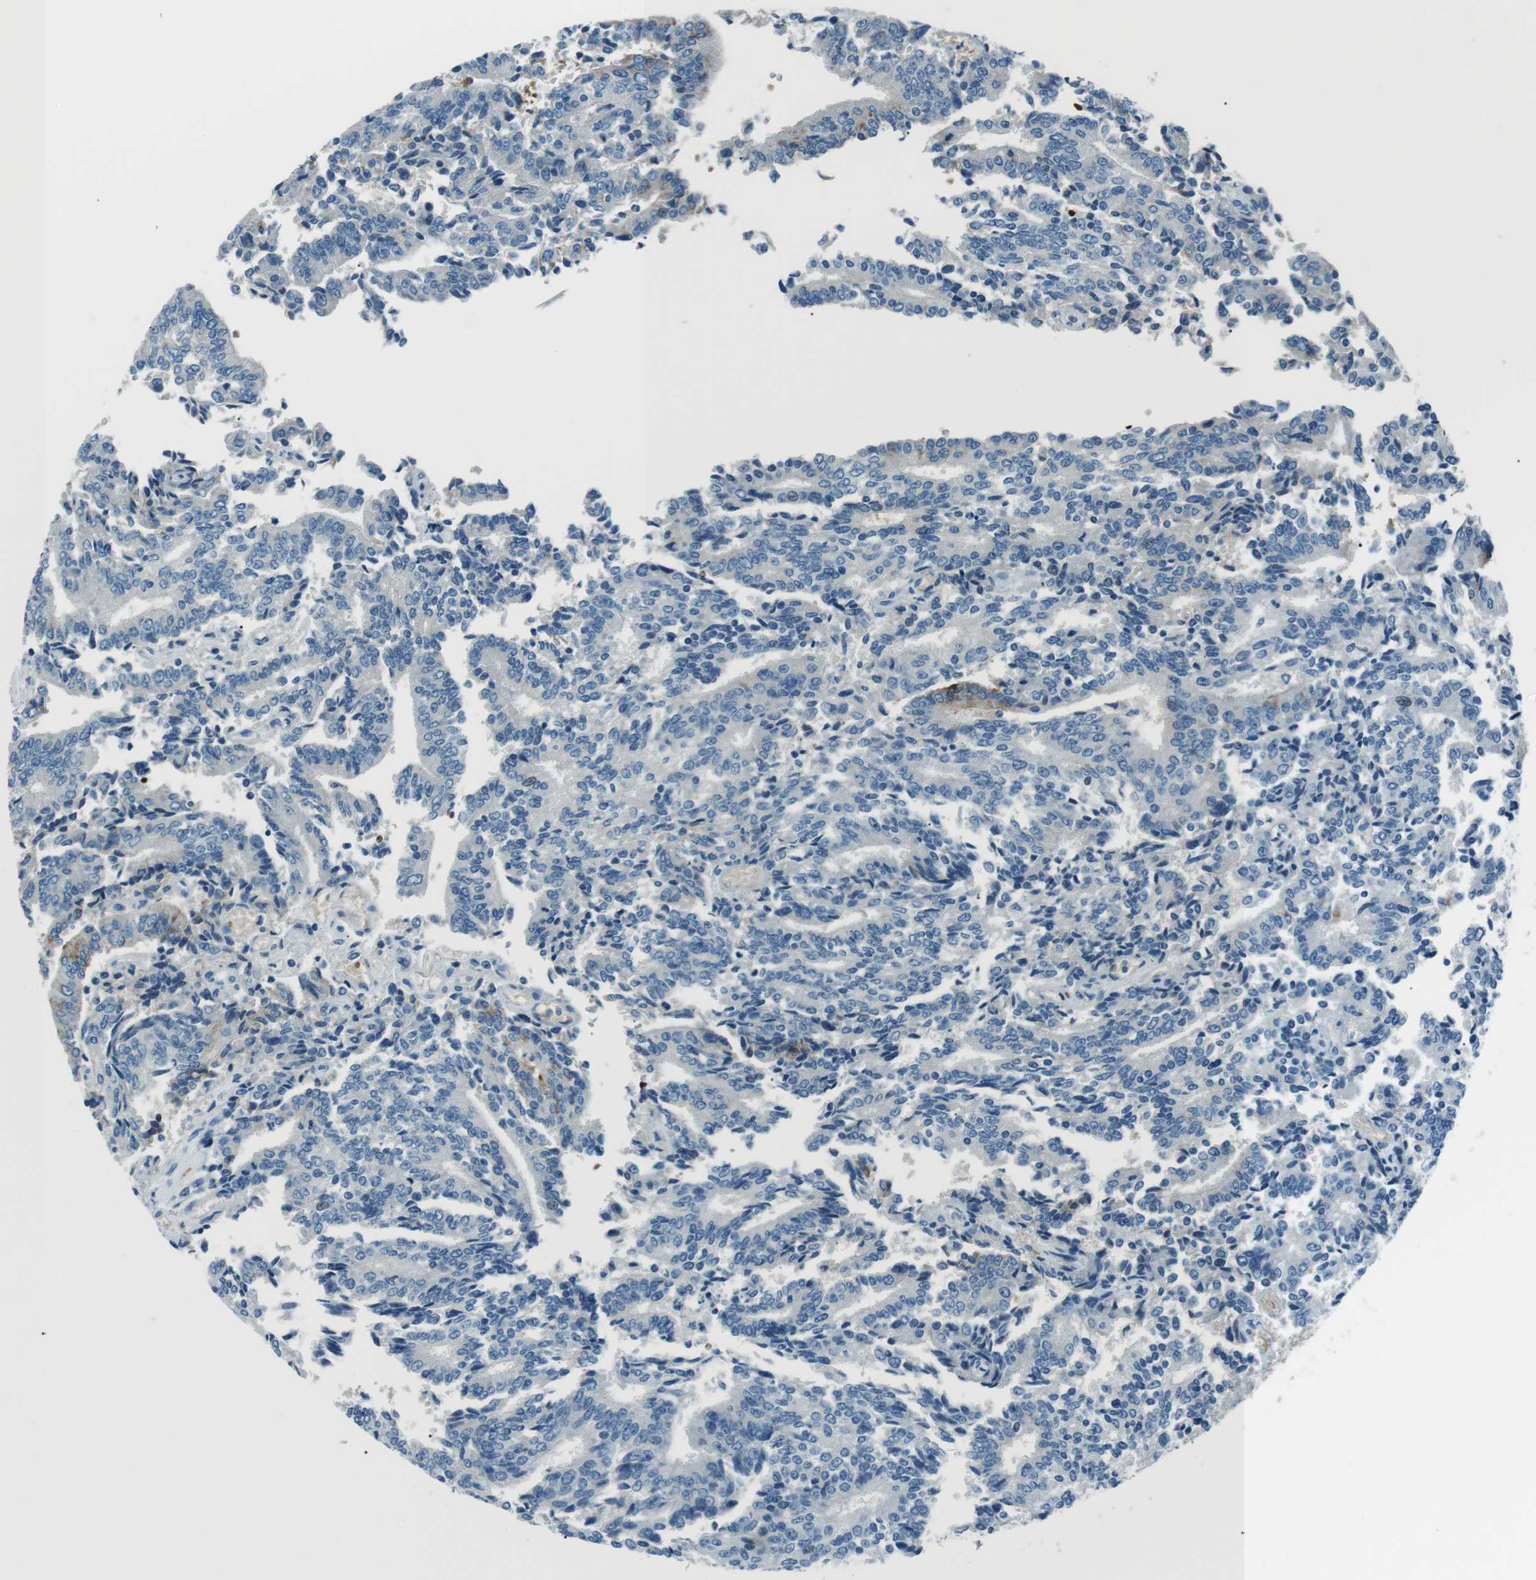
{"staining": {"intensity": "negative", "quantity": "none", "location": "none"}, "tissue": "prostate cancer", "cell_type": "Tumor cells", "image_type": "cancer", "snomed": [{"axis": "morphology", "description": "Normal tissue, NOS"}, {"axis": "morphology", "description": "Adenocarcinoma, High grade"}, {"axis": "topography", "description": "Prostate"}, {"axis": "topography", "description": "Seminal veicle"}], "caption": "Immunohistochemistry (IHC) image of human prostate cancer (high-grade adenocarcinoma) stained for a protein (brown), which demonstrates no staining in tumor cells.", "gene": "ST6GAL1", "patient": {"sex": "male", "age": 55}}